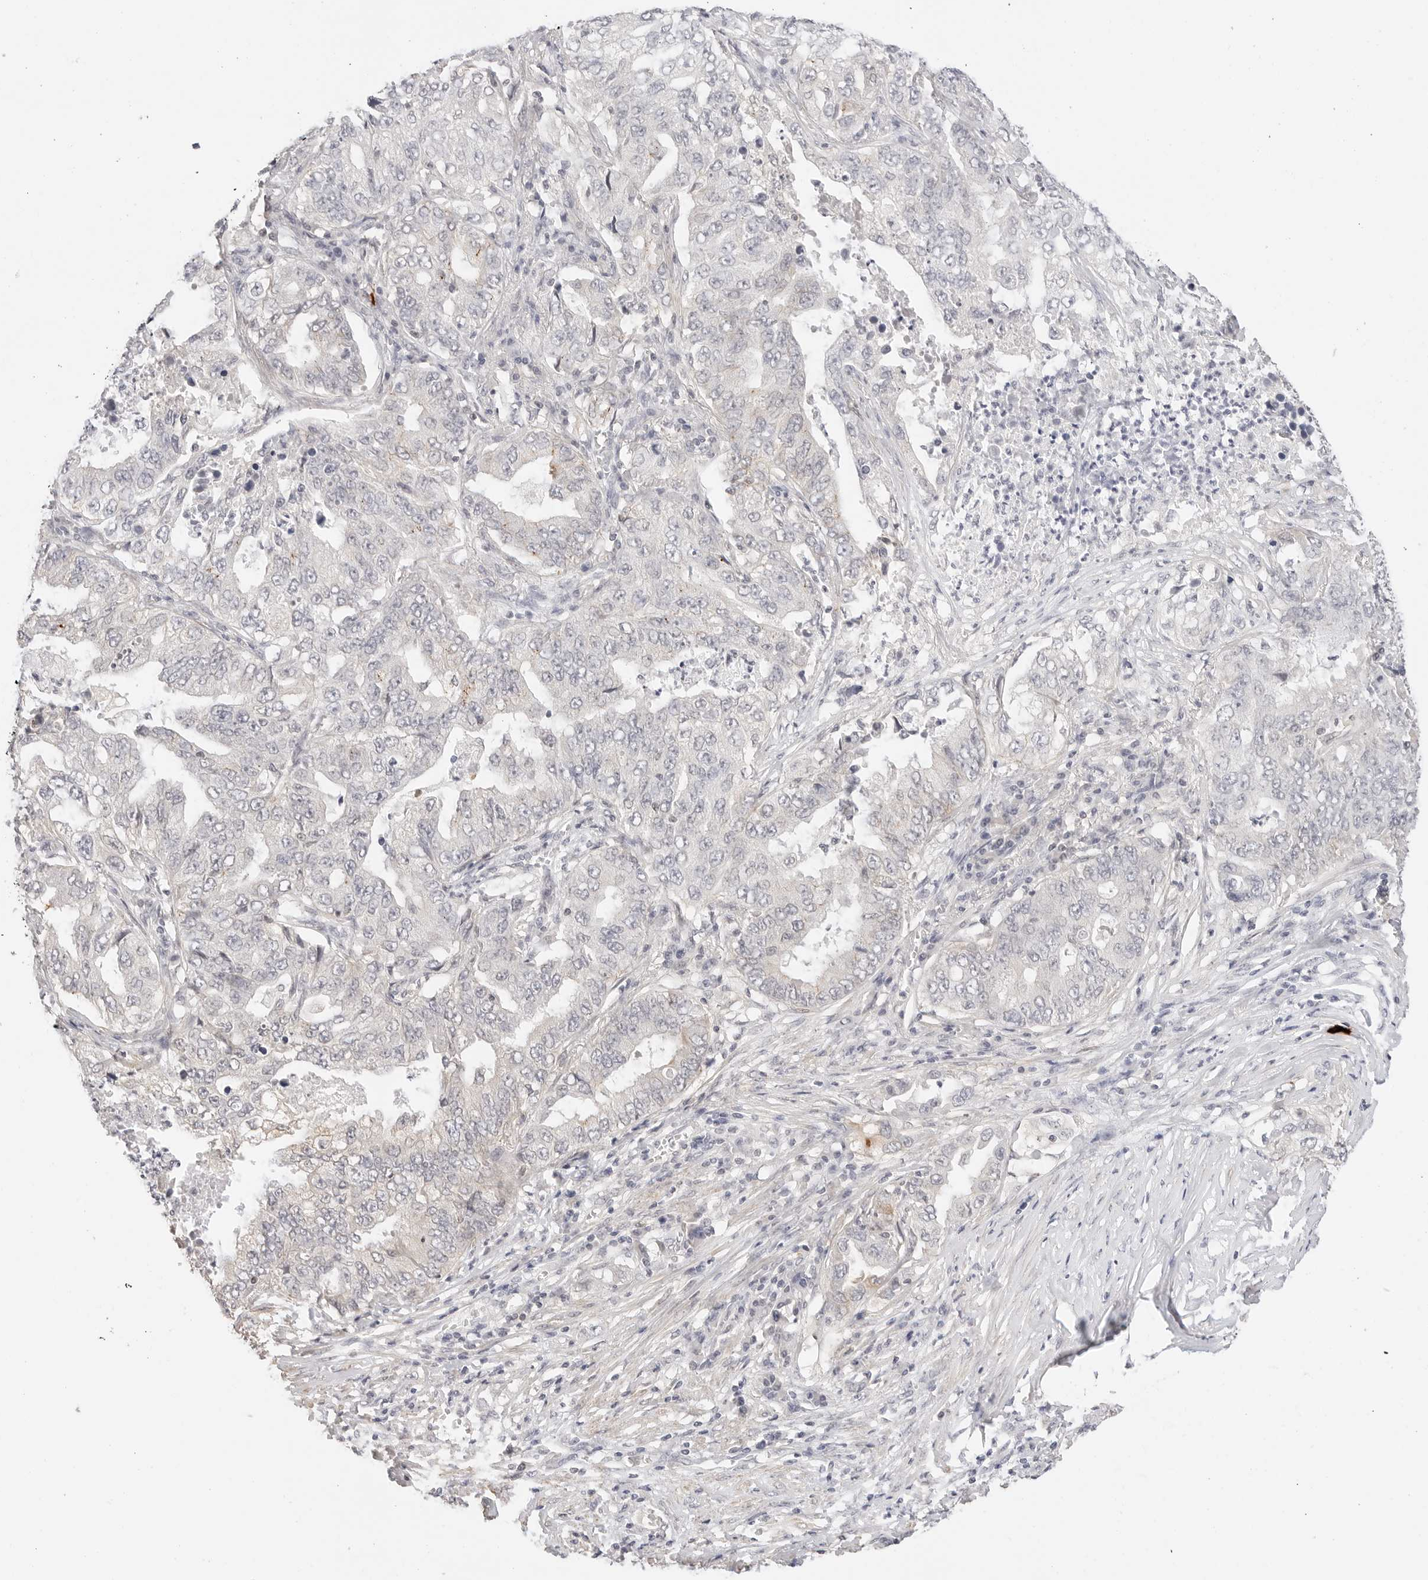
{"staining": {"intensity": "negative", "quantity": "none", "location": "none"}, "tissue": "lung cancer", "cell_type": "Tumor cells", "image_type": "cancer", "snomed": [{"axis": "morphology", "description": "Adenocarcinoma, NOS"}, {"axis": "topography", "description": "Lung"}], "caption": "Tumor cells are negative for brown protein staining in lung adenocarcinoma.", "gene": "PCDH19", "patient": {"sex": "female", "age": 51}}